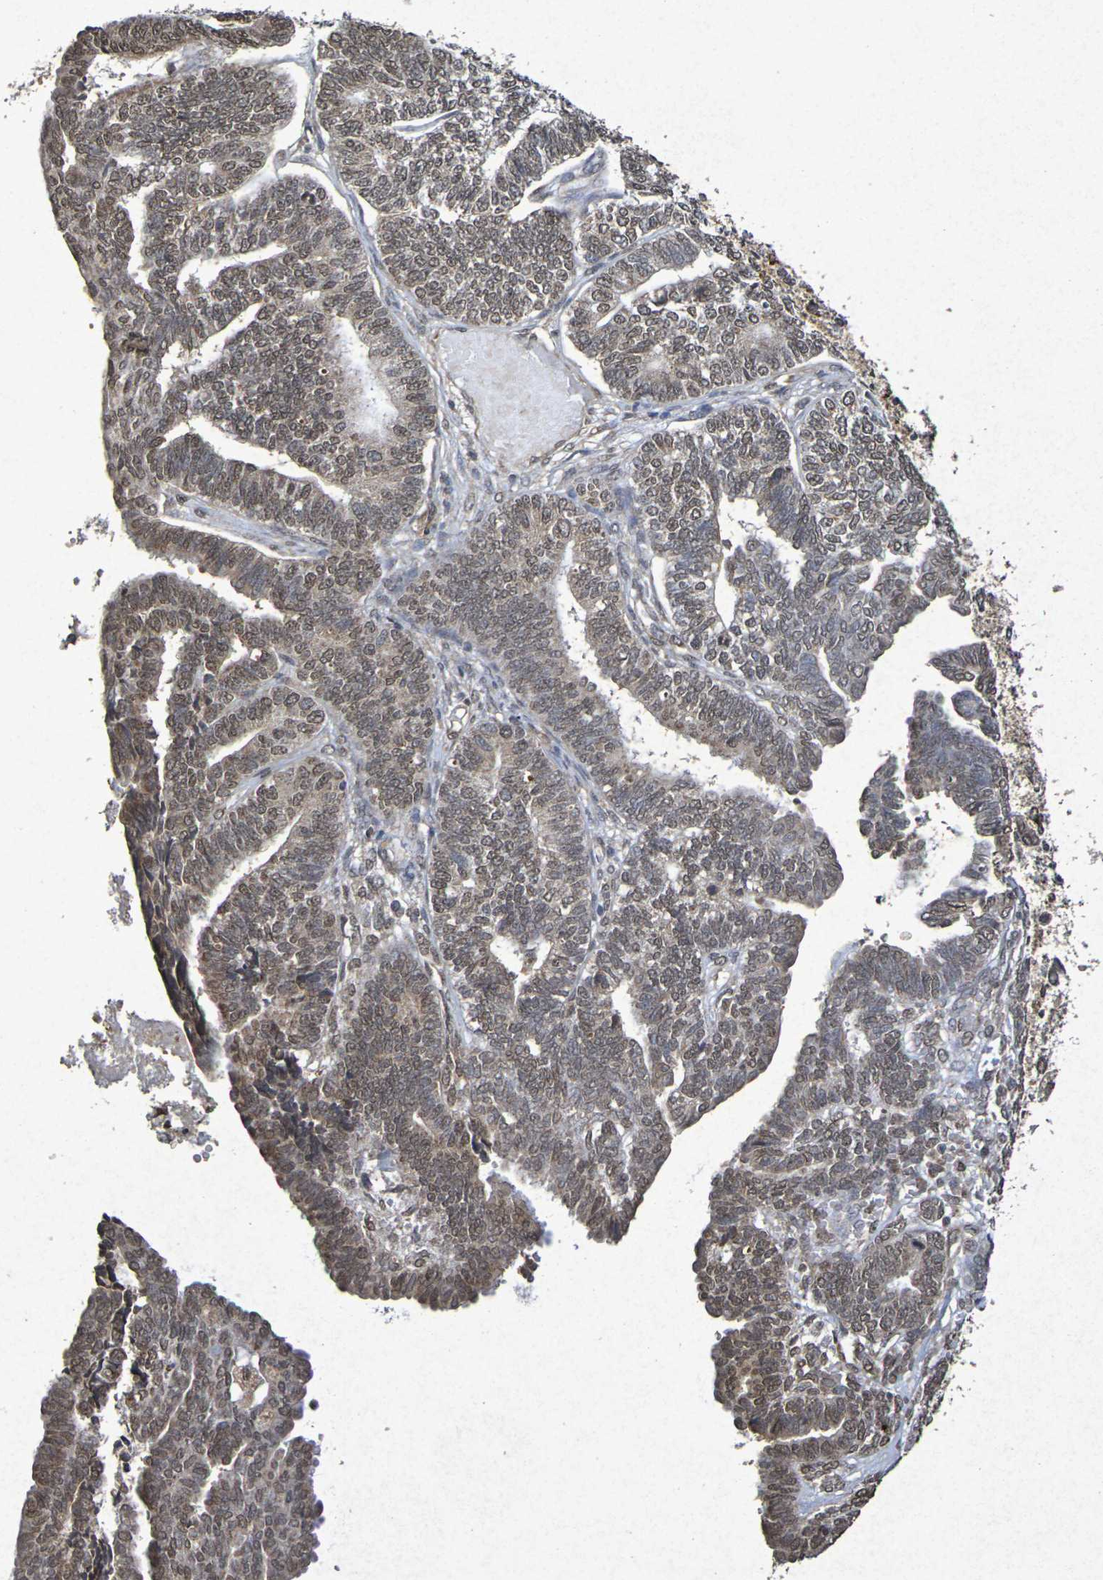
{"staining": {"intensity": "moderate", "quantity": ">75%", "location": "cytoplasmic/membranous,nuclear"}, "tissue": "endometrial cancer", "cell_type": "Tumor cells", "image_type": "cancer", "snomed": [{"axis": "morphology", "description": "Adenocarcinoma, NOS"}, {"axis": "topography", "description": "Endometrium"}], "caption": "IHC (DAB (3,3'-diaminobenzidine)) staining of human endometrial cancer displays moderate cytoplasmic/membranous and nuclear protein staining in about >75% of tumor cells. (brown staining indicates protein expression, while blue staining denotes nuclei).", "gene": "GUCY1A2", "patient": {"sex": "female", "age": 70}}